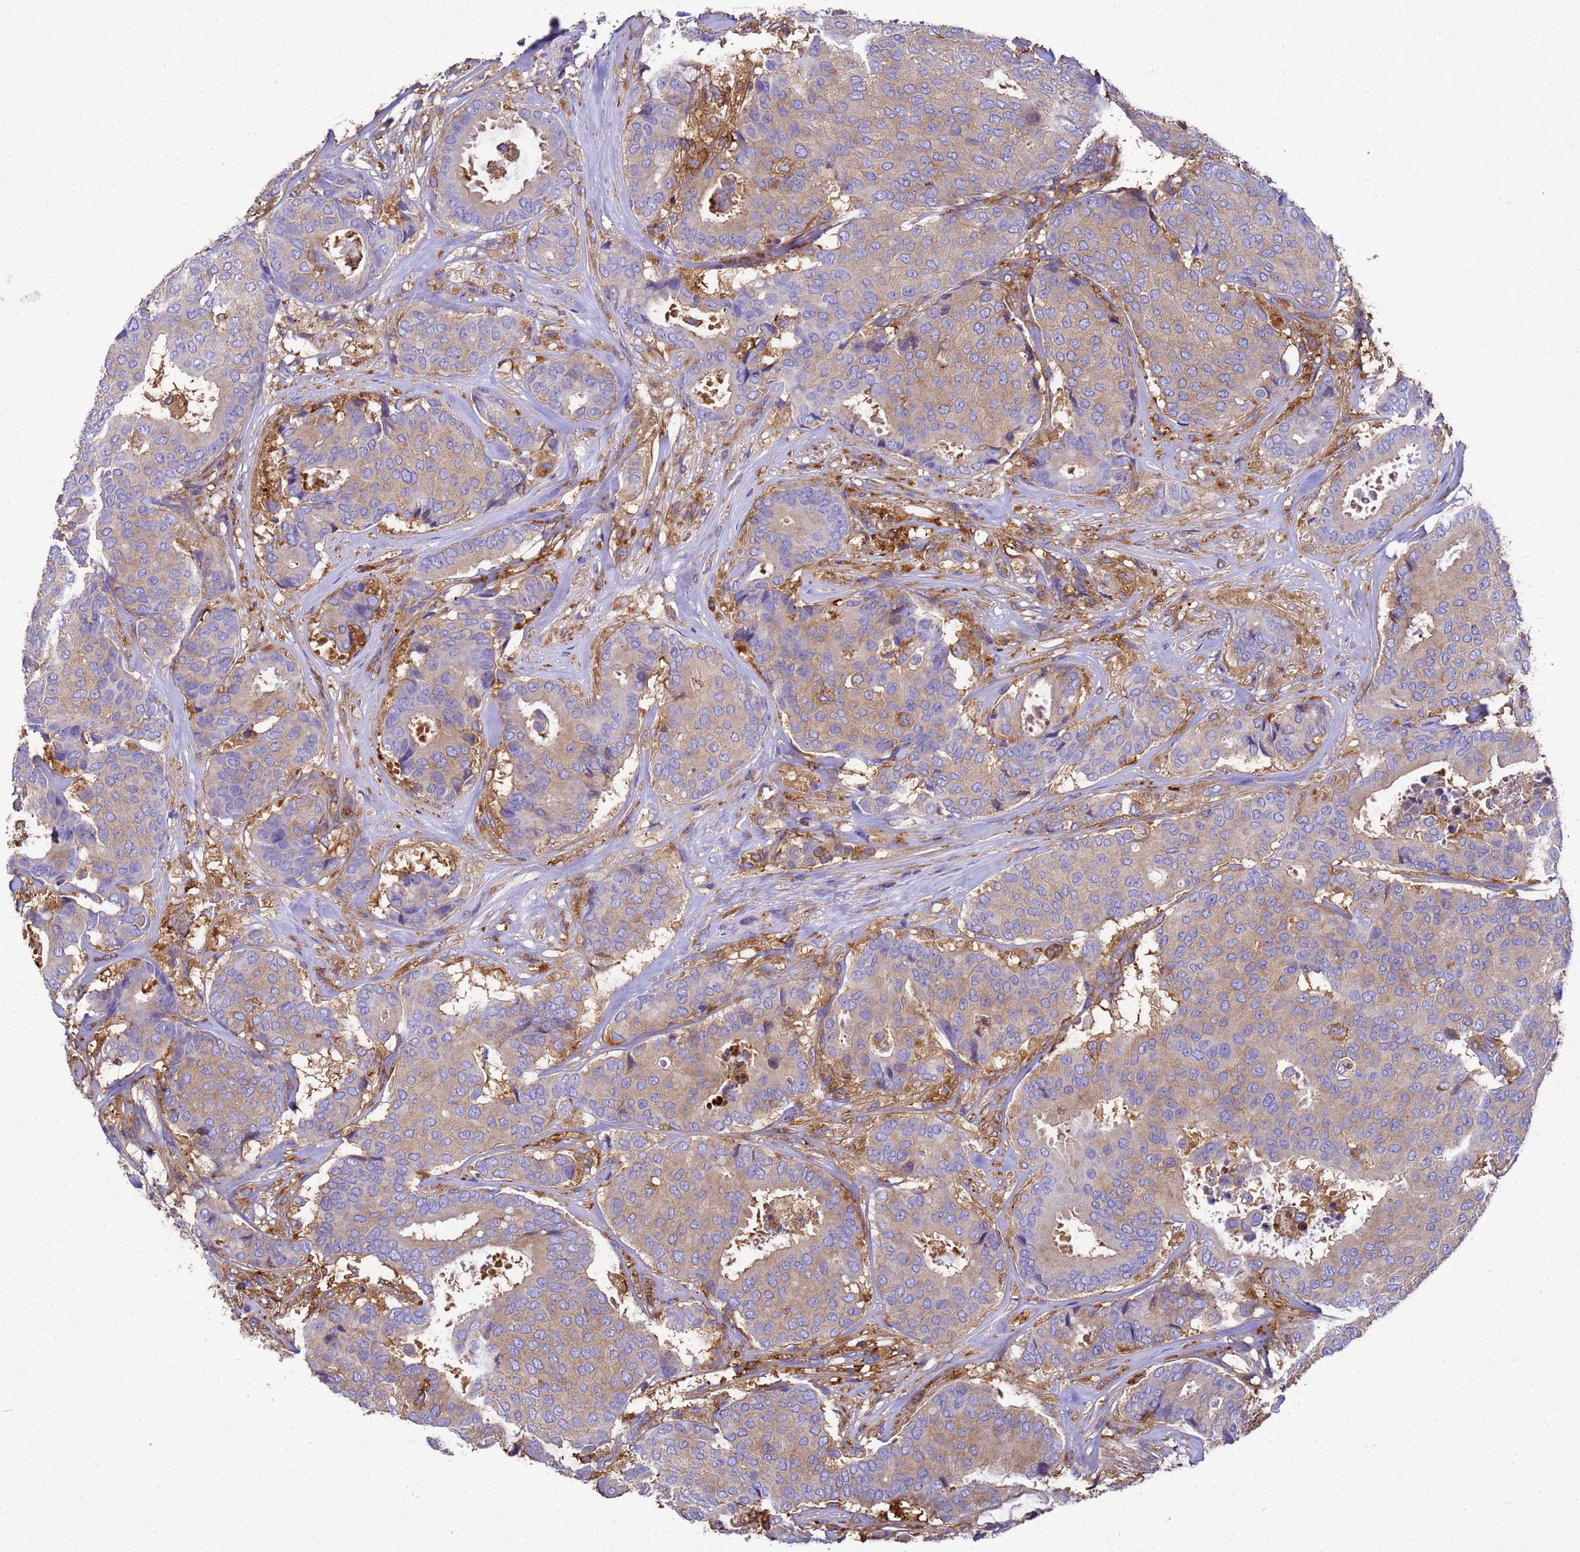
{"staining": {"intensity": "weak", "quantity": "25%-75%", "location": "cytoplasmic/membranous"}, "tissue": "breast cancer", "cell_type": "Tumor cells", "image_type": "cancer", "snomed": [{"axis": "morphology", "description": "Duct carcinoma"}, {"axis": "topography", "description": "Breast"}], "caption": "Human breast cancer stained for a protein (brown) shows weak cytoplasmic/membranous positive expression in about 25%-75% of tumor cells.", "gene": "ZNF235", "patient": {"sex": "female", "age": 75}}